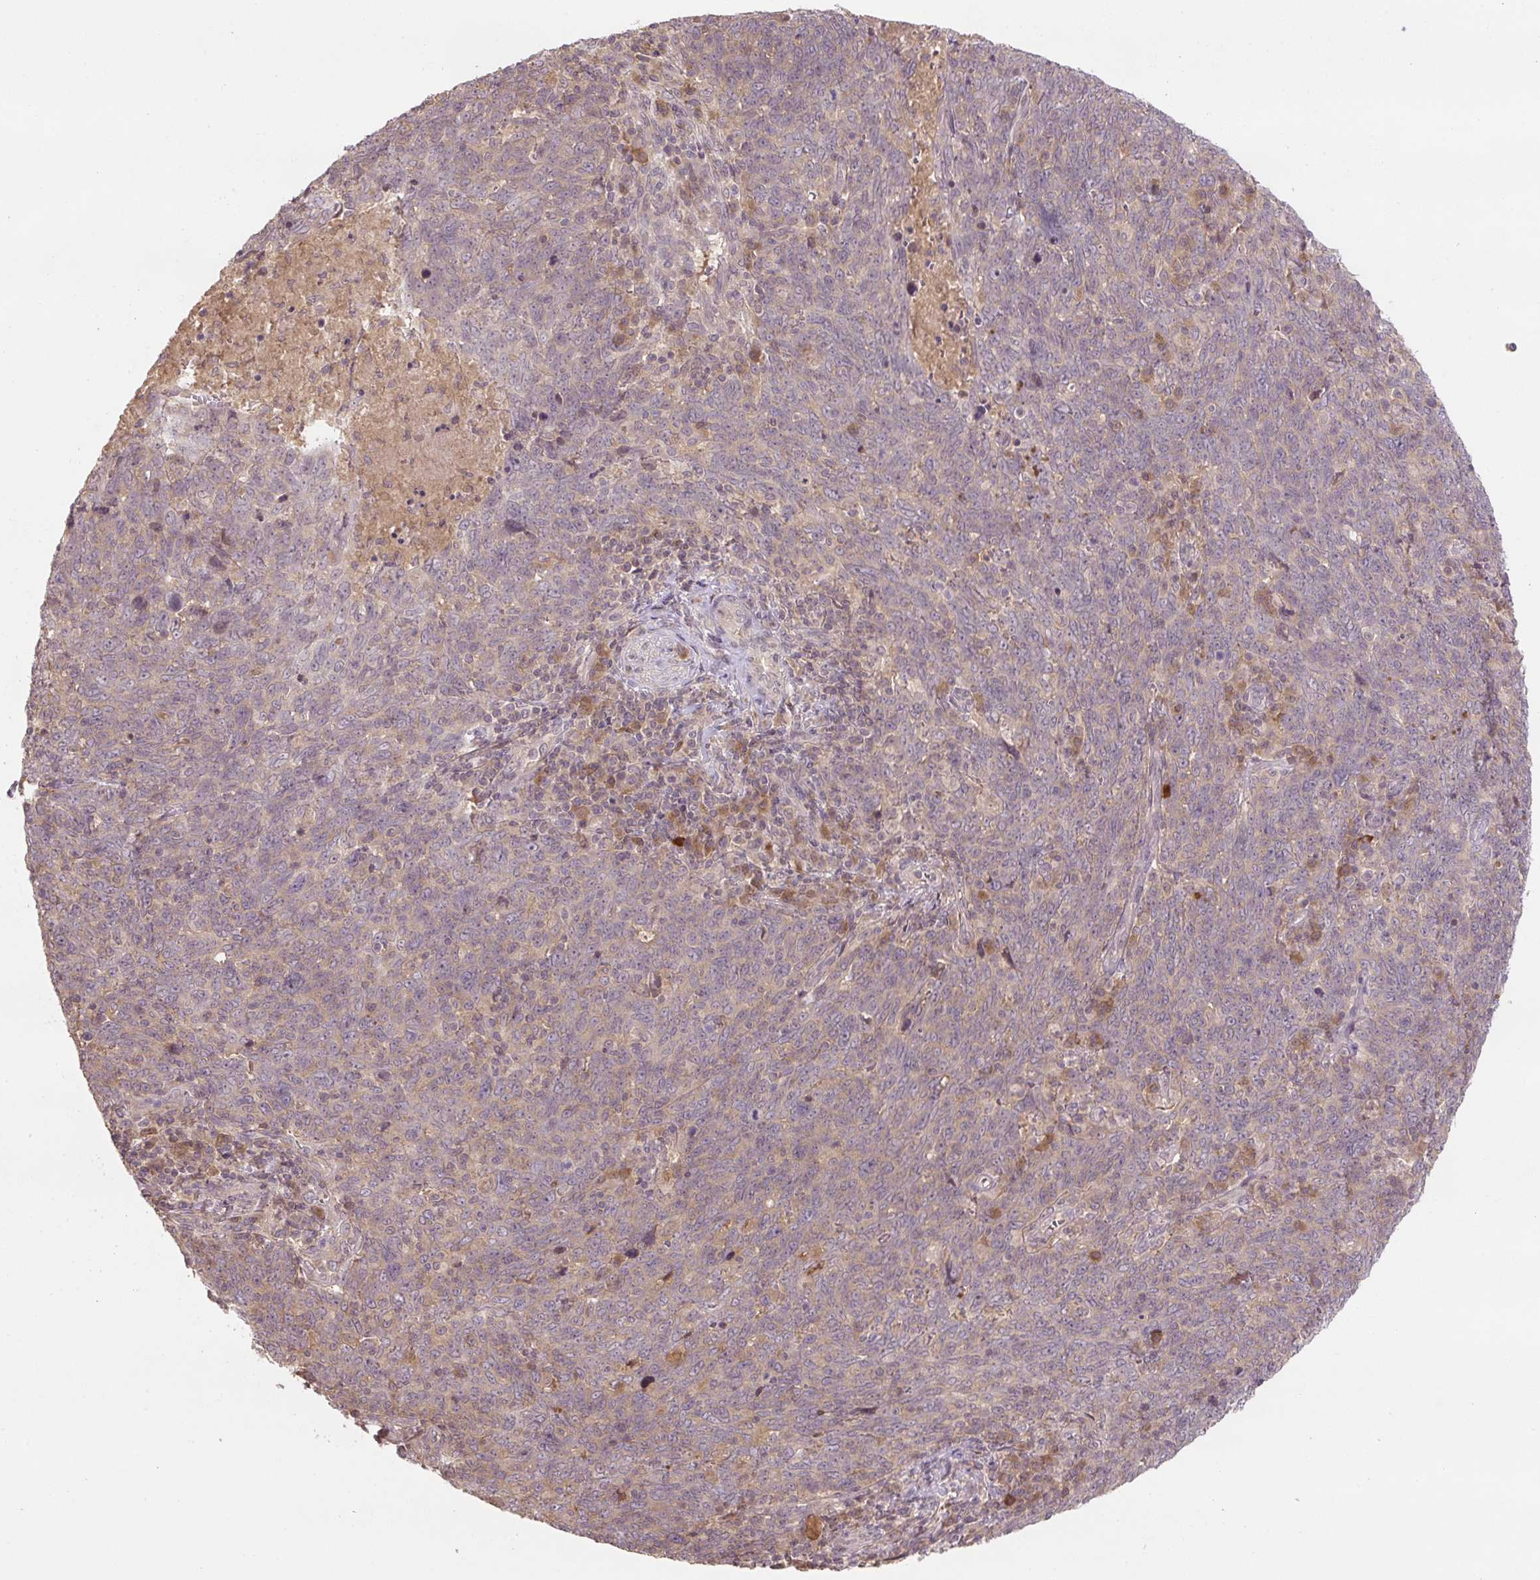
{"staining": {"intensity": "weak", "quantity": "<25%", "location": "cytoplasmic/membranous"}, "tissue": "lung cancer", "cell_type": "Tumor cells", "image_type": "cancer", "snomed": [{"axis": "morphology", "description": "Squamous cell carcinoma, NOS"}, {"axis": "topography", "description": "Lung"}], "caption": "High magnification brightfield microscopy of lung squamous cell carcinoma stained with DAB (brown) and counterstained with hematoxylin (blue): tumor cells show no significant staining.", "gene": "C2orf73", "patient": {"sex": "female", "age": 72}}